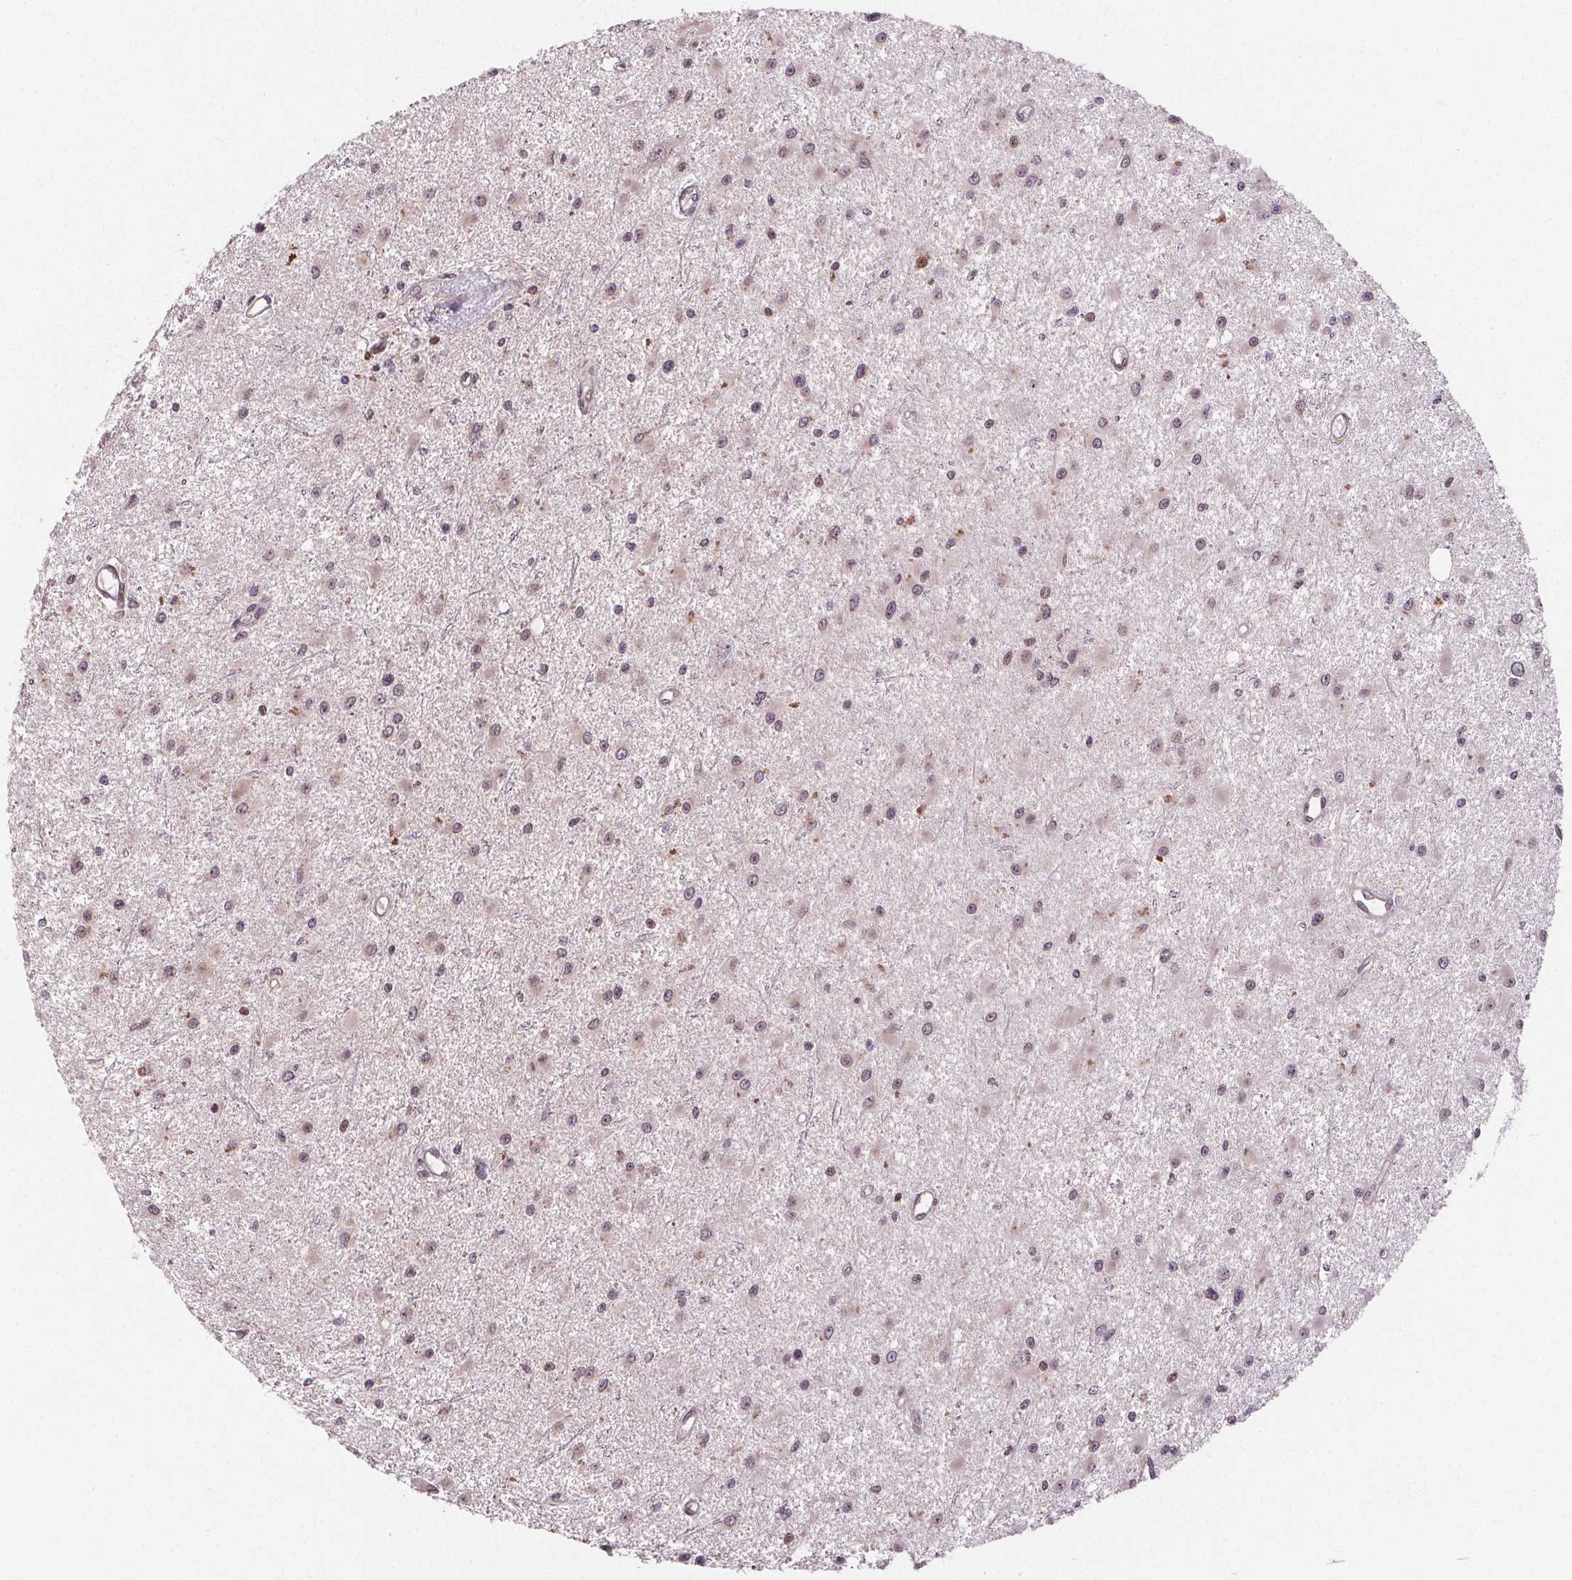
{"staining": {"intensity": "moderate", "quantity": "<25%", "location": "nuclear"}, "tissue": "glioma", "cell_type": "Tumor cells", "image_type": "cancer", "snomed": [{"axis": "morphology", "description": "Glioma, malignant, High grade"}, {"axis": "topography", "description": "Brain"}], "caption": "High-grade glioma (malignant) stained with a brown dye shows moderate nuclear positive expression in approximately <25% of tumor cells.", "gene": "AKT1S1", "patient": {"sex": "male", "age": 54}}